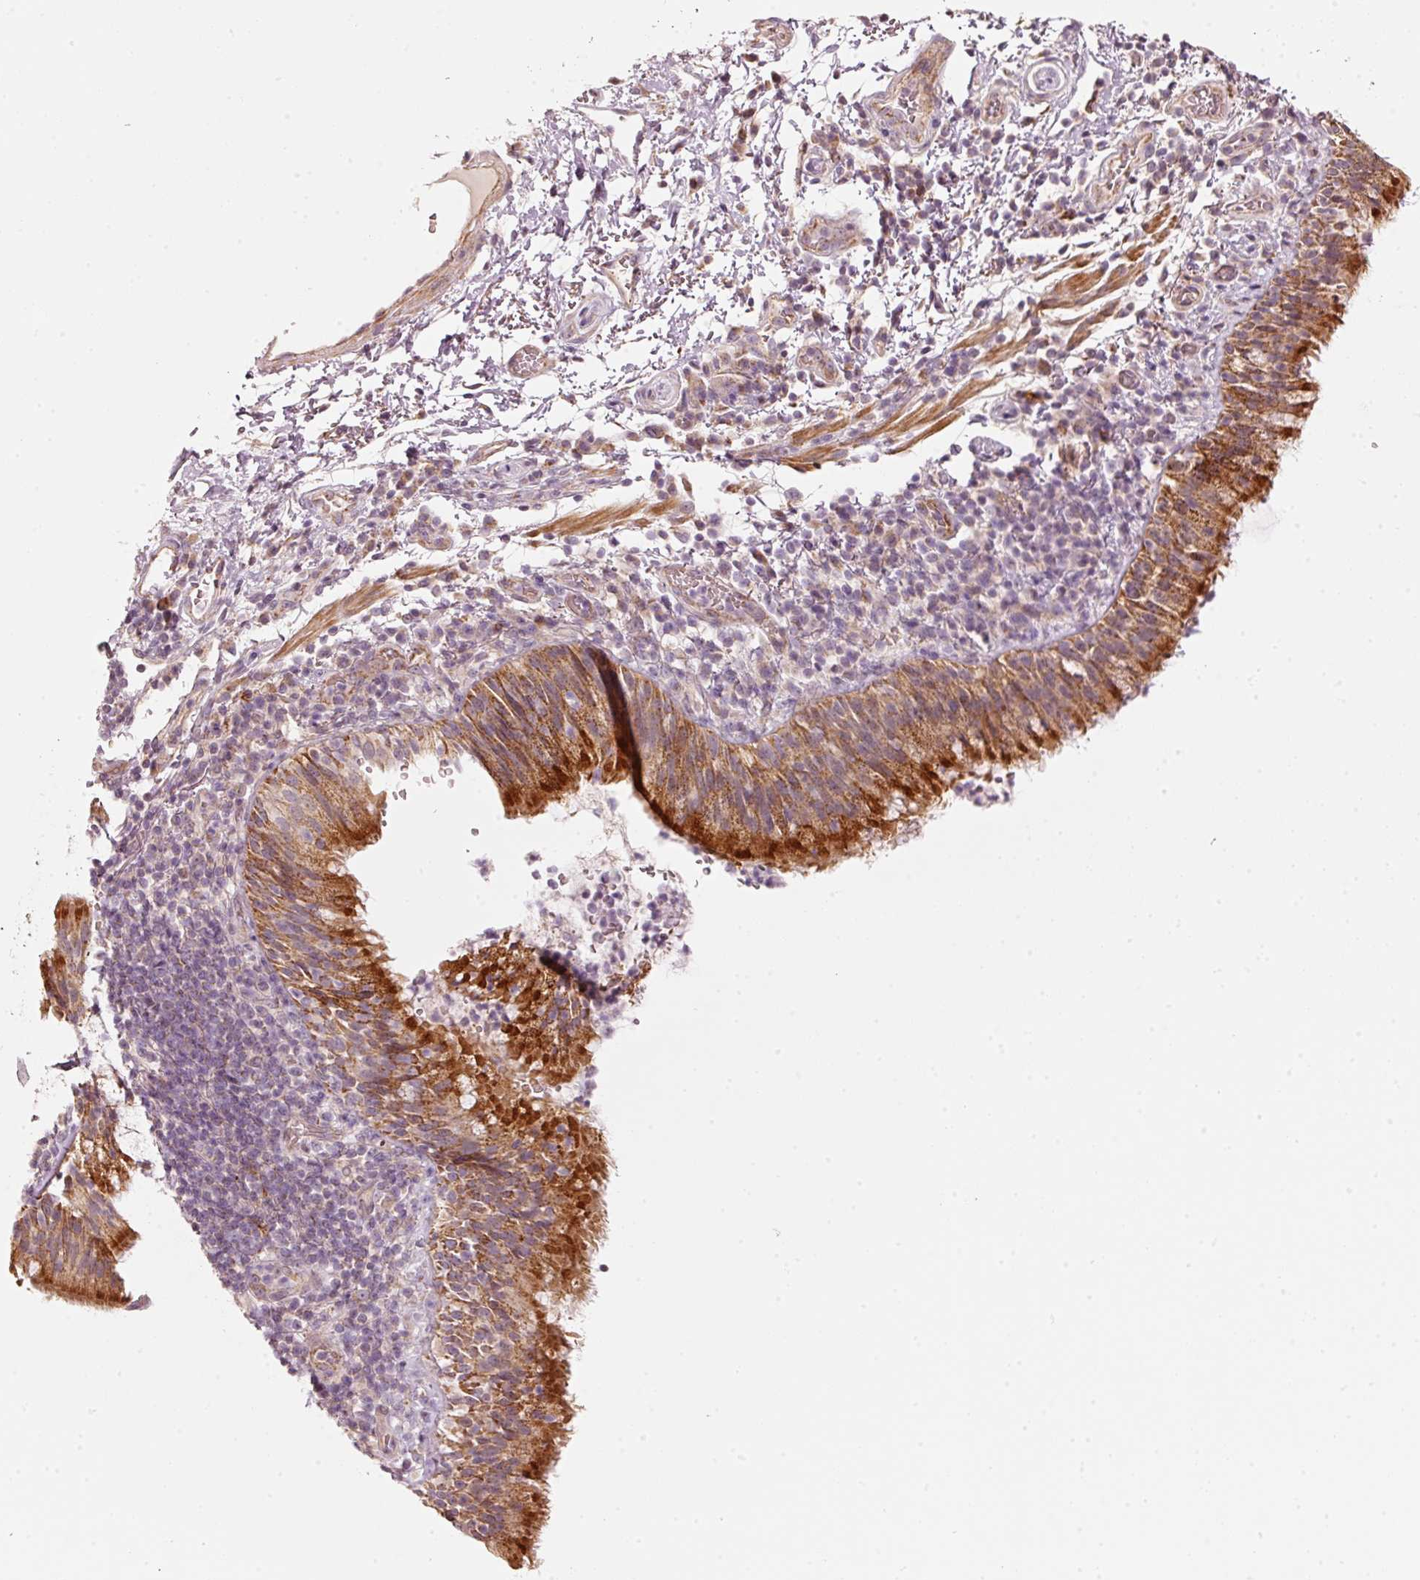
{"staining": {"intensity": "strong", "quantity": ">75%", "location": "cytoplasmic/membranous"}, "tissue": "bronchus", "cell_type": "Respiratory epithelial cells", "image_type": "normal", "snomed": [{"axis": "morphology", "description": "Normal tissue, NOS"}, {"axis": "topography", "description": "Cartilage tissue"}, {"axis": "topography", "description": "Bronchus"}], "caption": "Immunohistochemistry (IHC) of unremarkable bronchus exhibits high levels of strong cytoplasmic/membranous positivity in about >75% of respiratory epithelial cells. The staining is performed using DAB brown chromogen to label protein expression. The nuclei are counter-stained blue using hematoxylin.", "gene": "ARHGAP22", "patient": {"sex": "male", "age": 56}}